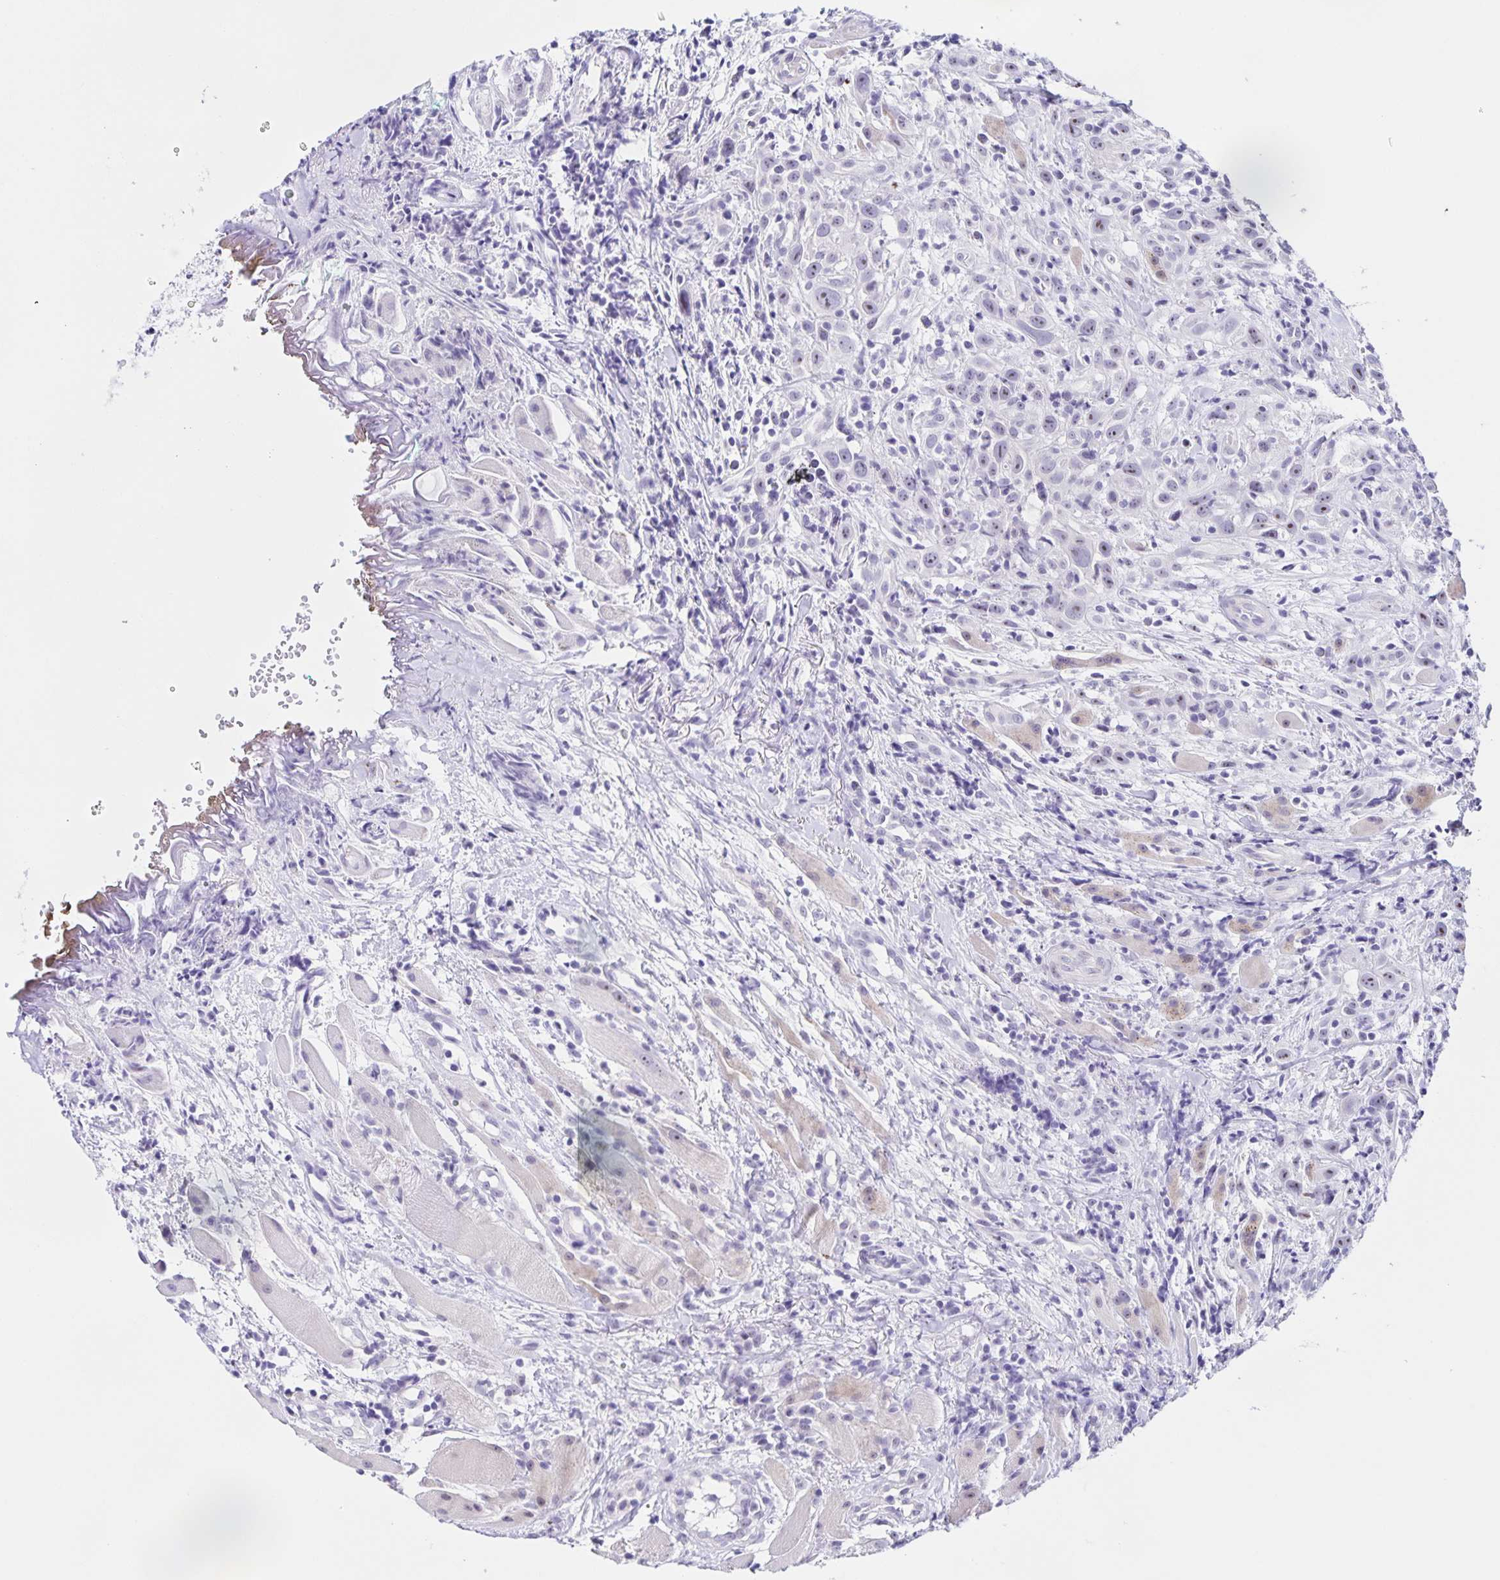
{"staining": {"intensity": "moderate", "quantity": "<25%", "location": "nuclear"}, "tissue": "head and neck cancer", "cell_type": "Tumor cells", "image_type": "cancer", "snomed": [{"axis": "morphology", "description": "Squamous cell carcinoma, NOS"}, {"axis": "topography", "description": "Head-Neck"}], "caption": "Head and neck squamous cell carcinoma stained with a brown dye displays moderate nuclear positive positivity in approximately <25% of tumor cells.", "gene": "FAM170A", "patient": {"sex": "female", "age": 95}}